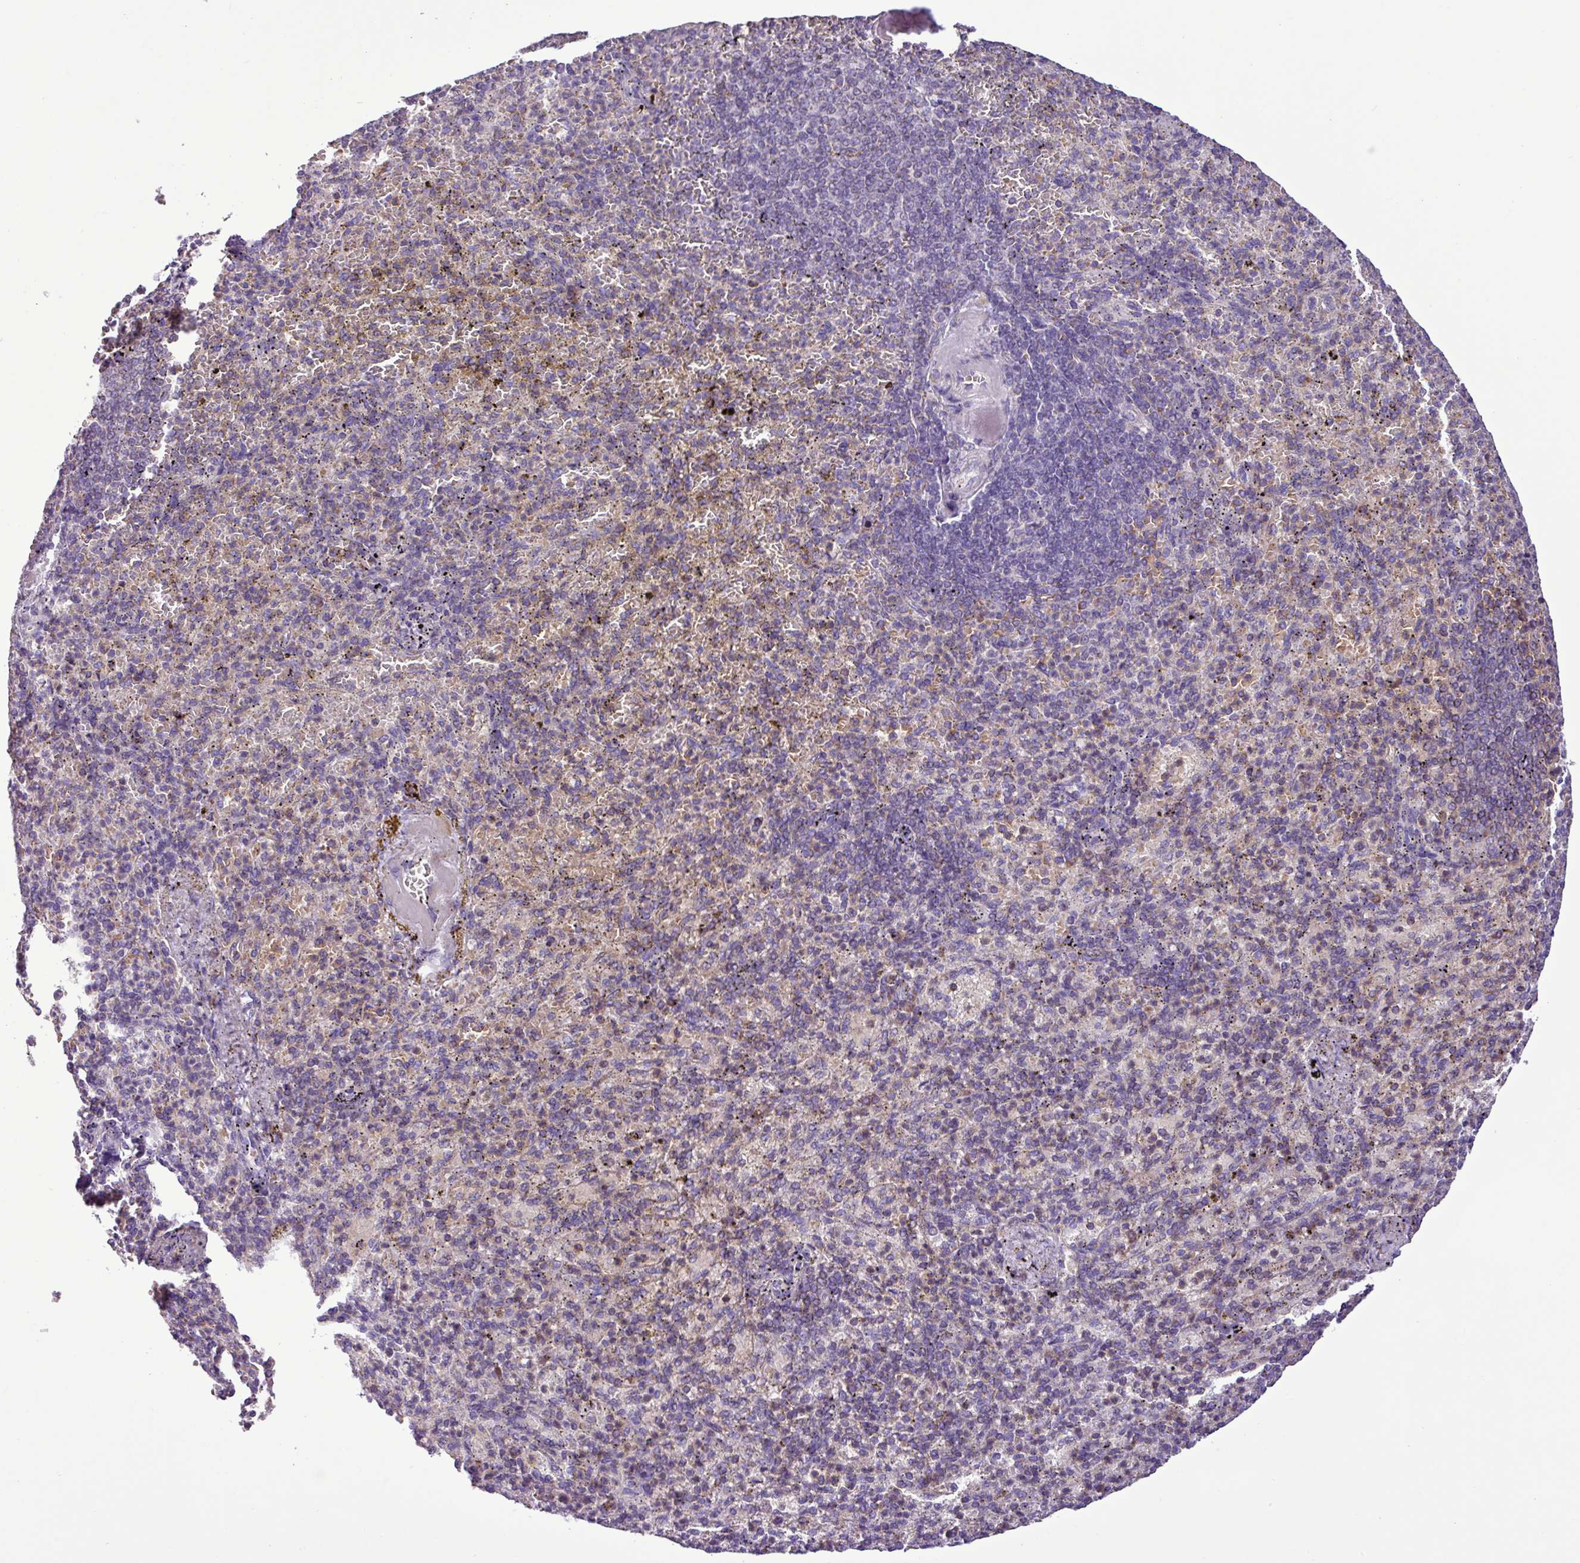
{"staining": {"intensity": "negative", "quantity": "none", "location": "none"}, "tissue": "spleen", "cell_type": "Cells in red pulp", "image_type": "normal", "snomed": [{"axis": "morphology", "description": "Normal tissue, NOS"}, {"axis": "topography", "description": "Spleen"}], "caption": "An IHC image of unremarkable spleen is shown. There is no staining in cells in red pulp of spleen. (Stains: DAB (3,3'-diaminobenzidine) immunohistochemistry (IHC) with hematoxylin counter stain, Microscopy: brightfield microscopy at high magnification).", "gene": "FAM183A", "patient": {"sex": "female", "age": 74}}